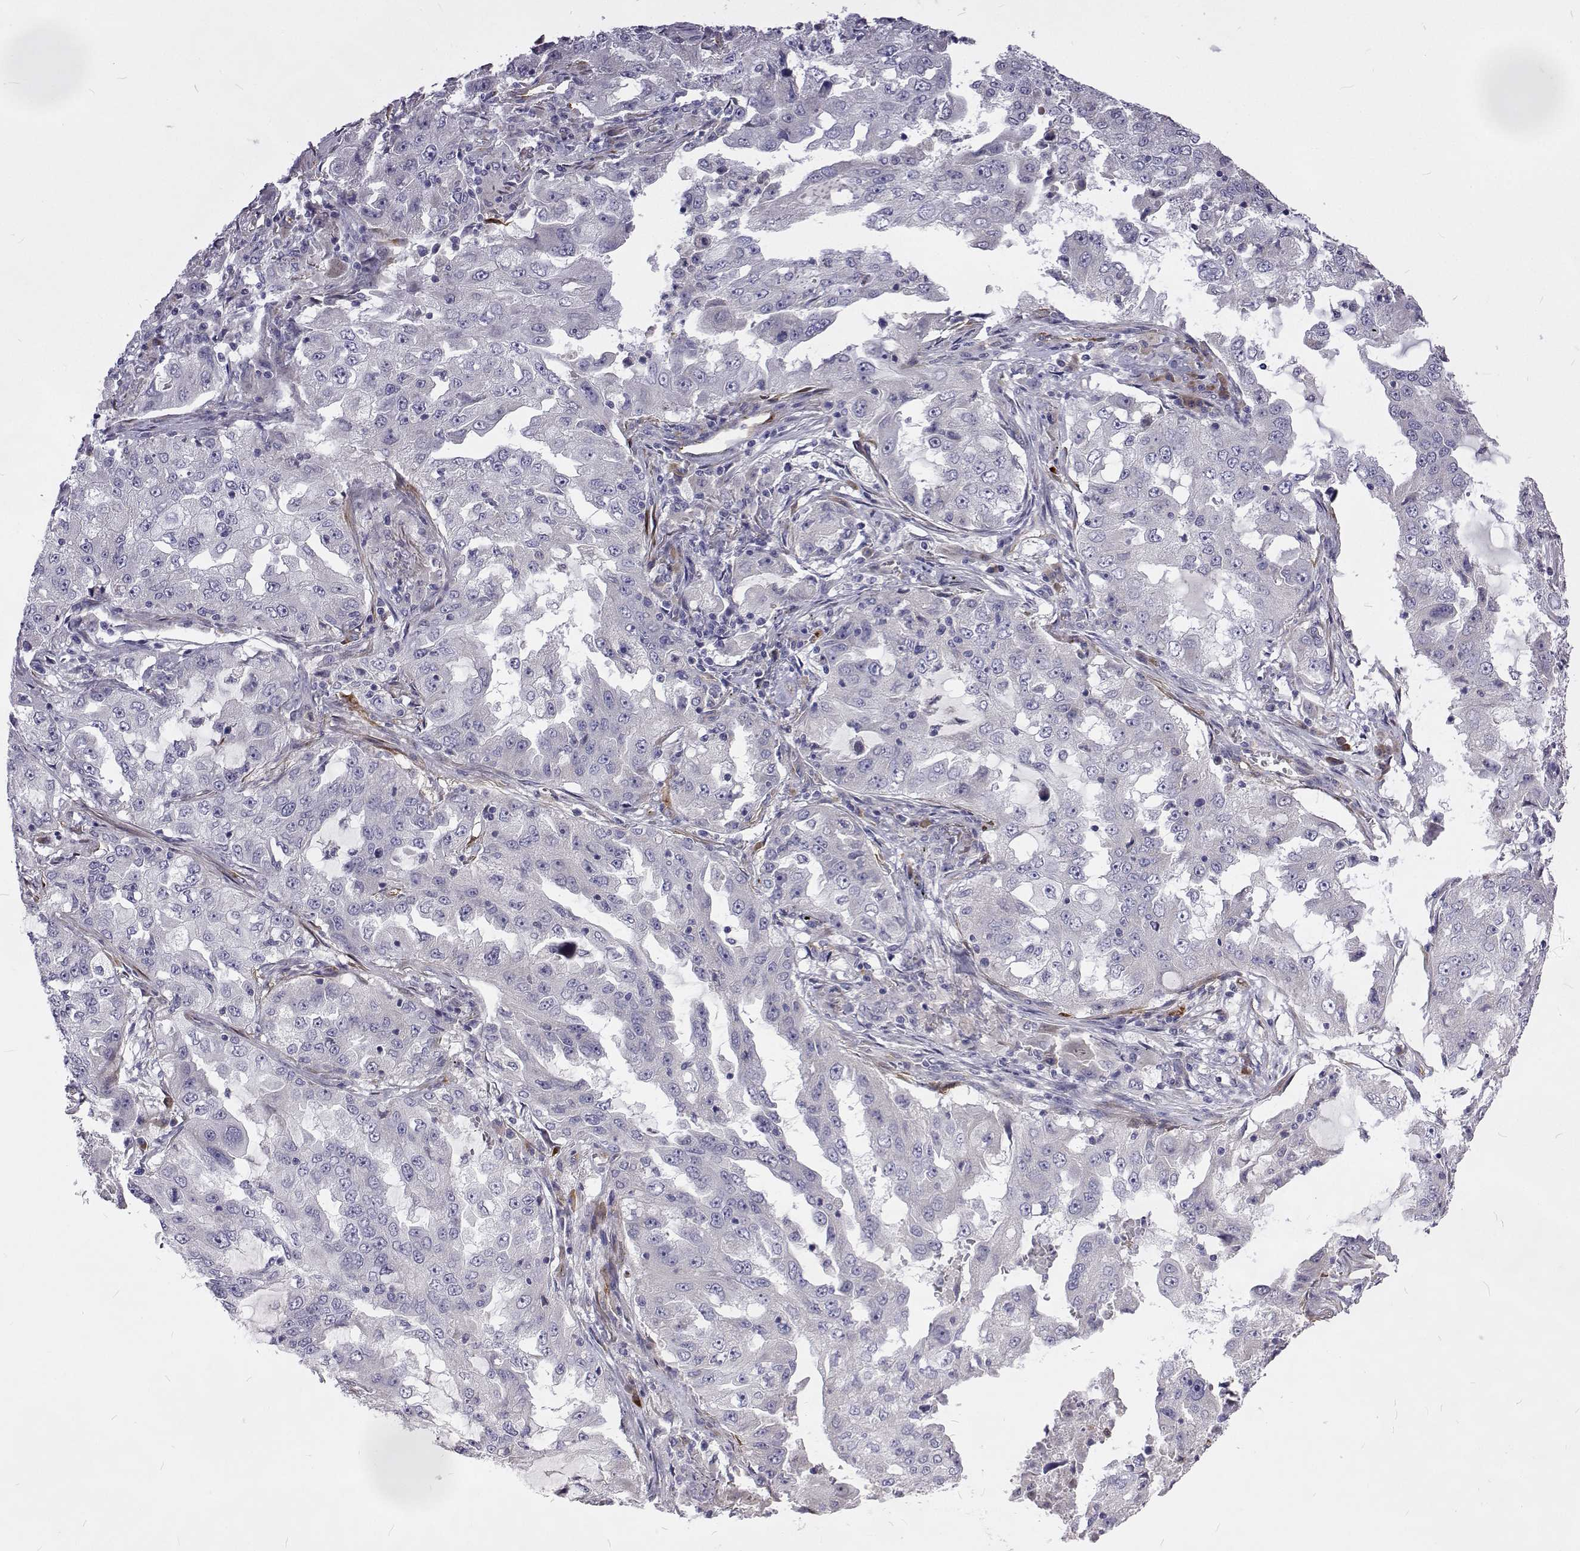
{"staining": {"intensity": "negative", "quantity": "none", "location": "none"}, "tissue": "lung cancer", "cell_type": "Tumor cells", "image_type": "cancer", "snomed": [{"axis": "morphology", "description": "Adenocarcinoma, NOS"}, {"axis": "topography", "description": "Lung"}], "caption": "There is no significant staining in tumor cells of lung cancer. (DAB (3,3'-diaminobenzidine) IHC, high magnification).", "gene": "NPR3", "patient": {"sex": "female", "age": 61}}